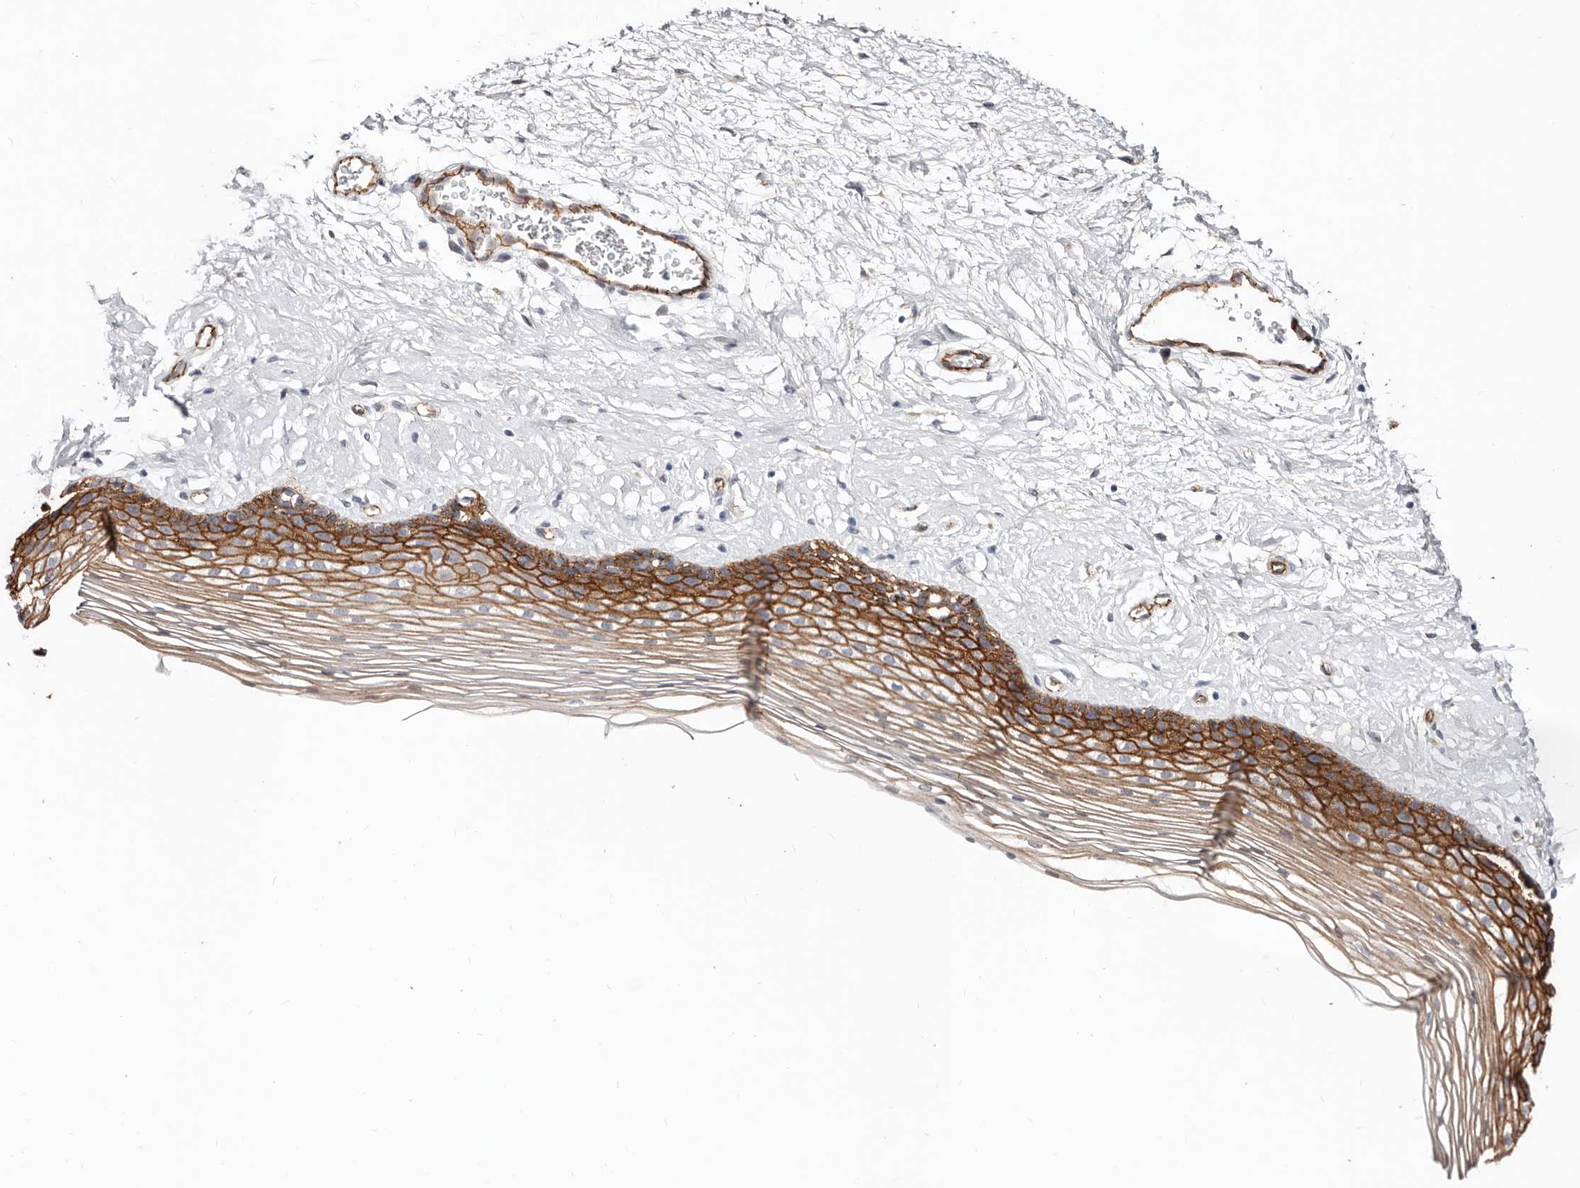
{"staining": {"intensity": "strong", "quantity": ">75%", "location": "cytoplasmic/membranous"}, "tissue": "vagina", "cell_type": "Squamous epithelial cells", "image_type": "normal", "snomed": [{"axis": "morphology", "description": "Normal tissue, NOS"}, {"axis": "topography", "description": "Vagina"}], "caption": "Immunohistochemistry staining of normal vagina, which demonstrates high levels of strong cytoplasmic/membranous staining in approximately >75% of squamous epithelial cells indicating strong cytoplasmic/membranous protein expression. The staining was performed using DAB (brown) for protein detection and nuclei were counterstained in hematoxylin (blue).", "gene": "CTNNB1", "patient": {"sex": "female", "age": 46}}